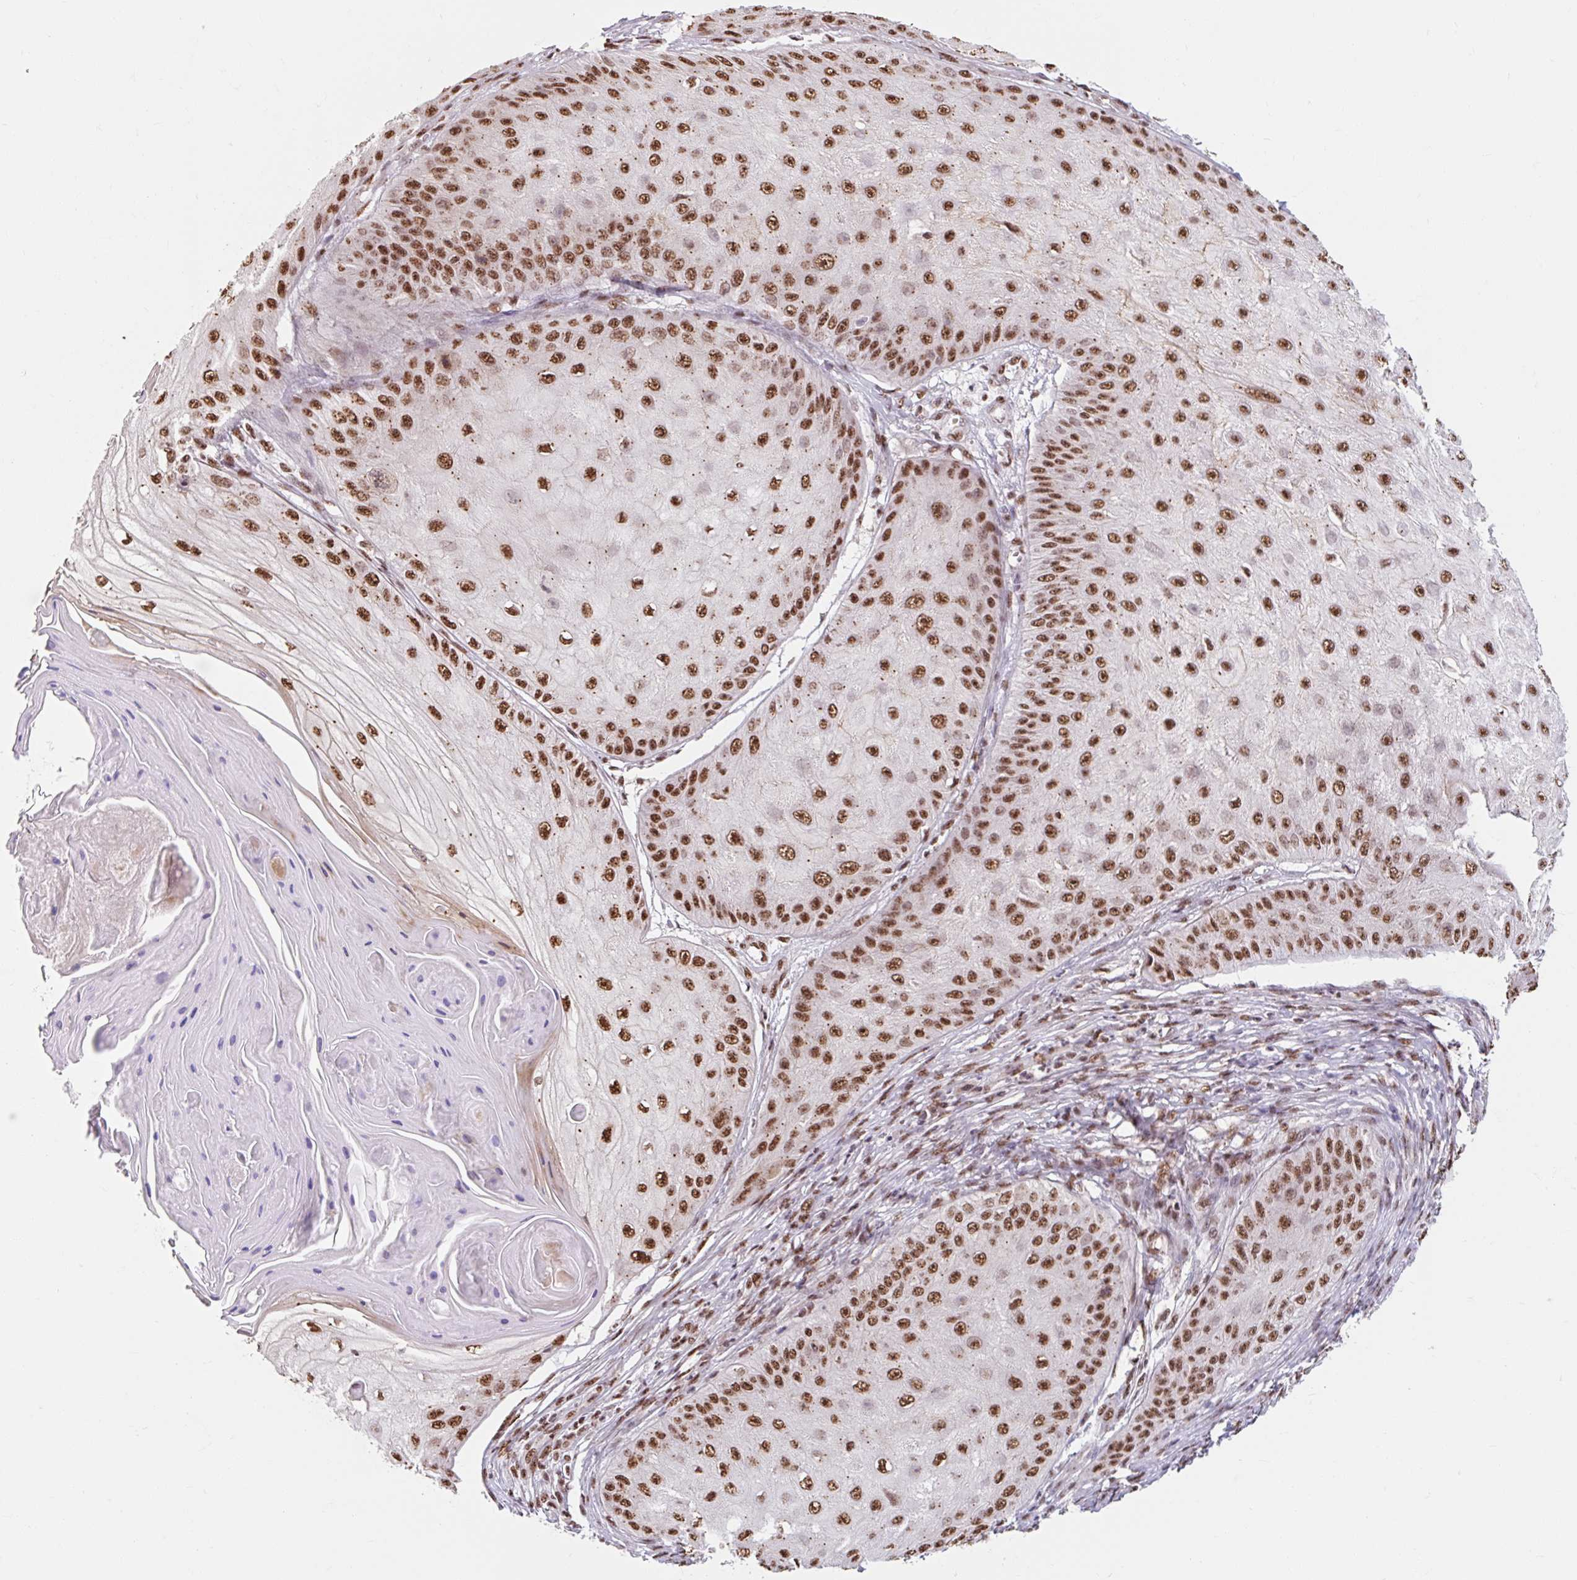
{"staining": {"intensity": "strong", "quantity": ">75%", "location": "nuclear"}, "tissue": "skin cancer", "cell_type": "Tumor cells", "image_type": "cancer", "snomed": [{"axis": "morphology", "description": "Squamous cell carcinoma, NOS"}, {"axis": "topography", "description": "Skin"}], "caption": "Squamous cell carcinoma (skin) stained with DAB (3,3'-diaminobenzidine) IHC shows high levels of strong nuclear staining in about >75% of tumor cells.", "gene": "BICRA", "patient": {"sex": "male", "age": 70}}